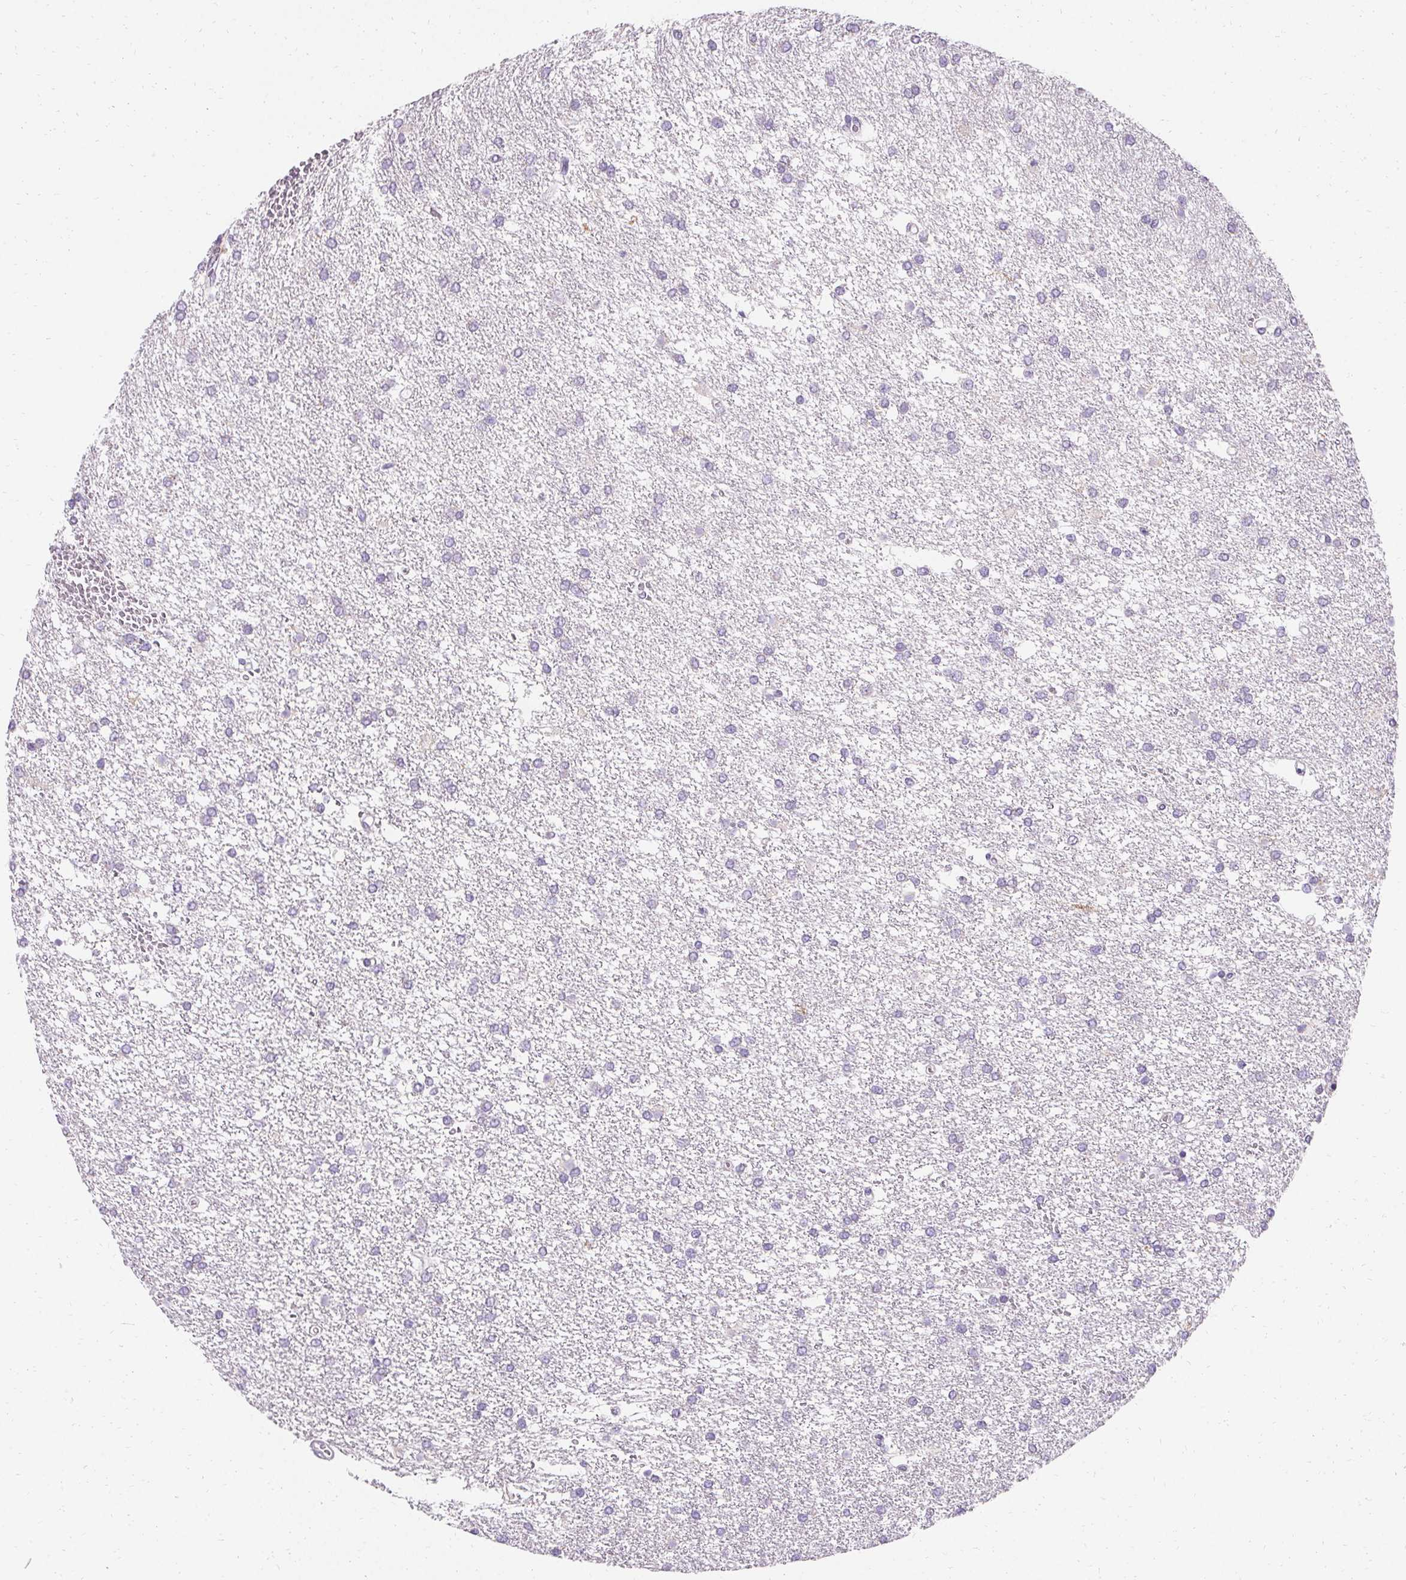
{"staining": {"intensity": "negative", "quantity": "none", "location": "none"}, "tissue": "glioma", "cell_type": "Tumor cells", "image_type": "cancer", "snomed": [{"axis": "morphology", "description": "Glioma, malignant, High grade"}, {"axis": "topography", "description": "Brain"}], "caption": "DAB immunohistochemical staining of malignant glioma (high-grade) exhibits no significant expression in tumor cells.", "gene": "ASGR2", "patient": {"sex": "female", "age": 61}}